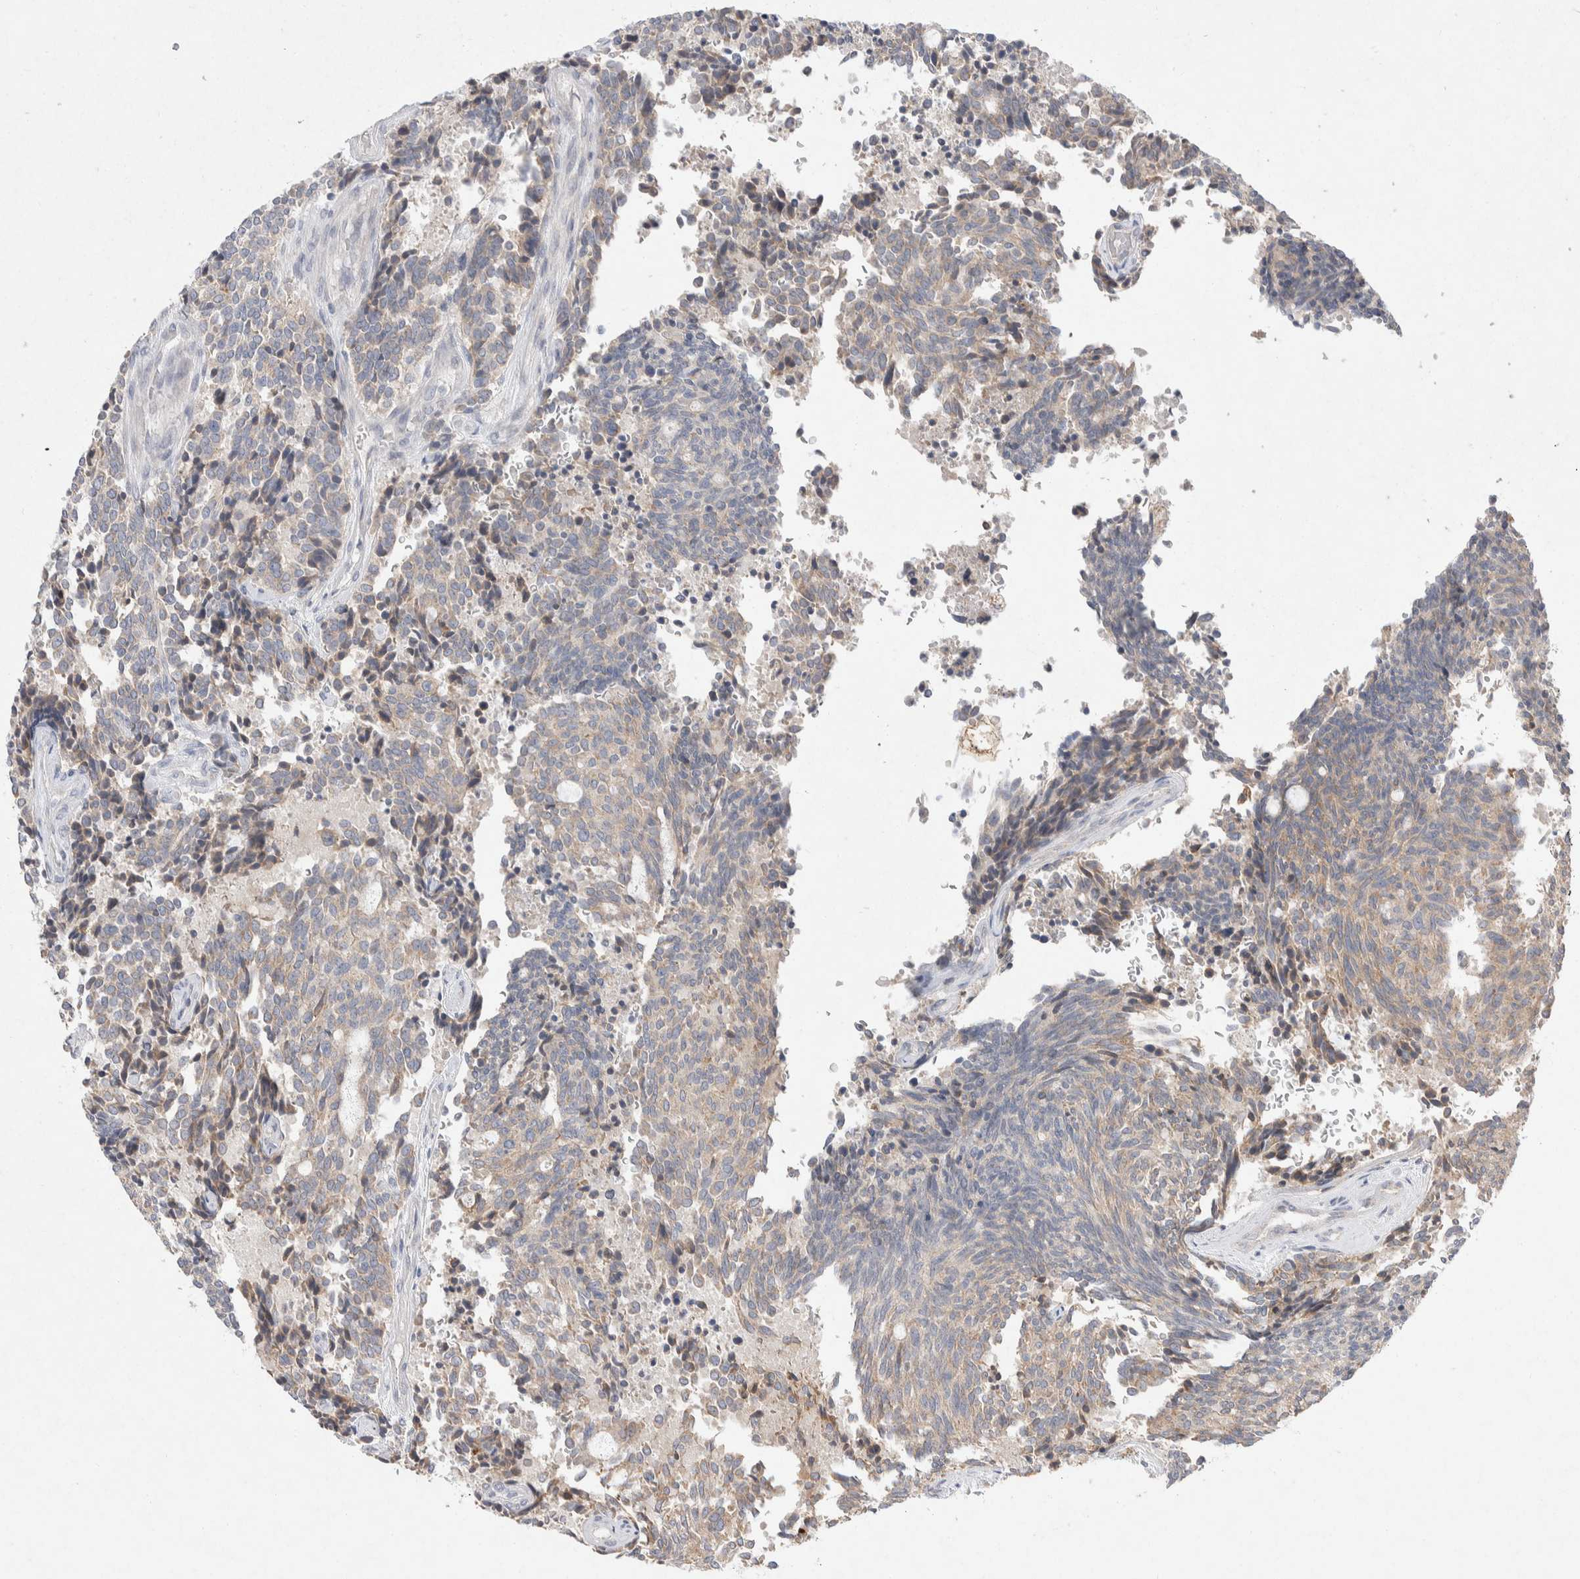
{"staining": {"intensity": "weak", "quantity": "25%-75%", "location": "cytoplasmic/membranous"}, "tissue": "carcinoid", "cell_type": "Tumor cells", "image_type": "cancer", "snomed": [{"axis": "morphology", "description": "Carcinoid, malignant, NOS"}, {"axis": "topography", "description": "Pancreas"}], "caption": "DAB immunohistochemical staining of carcinoid demonstrates weak cytoplasmic/membranous protein positivity in about 25%-75% of tumor cells.", "gene": "CMTM4", "patient": {"sex": "female", "age": 54}}